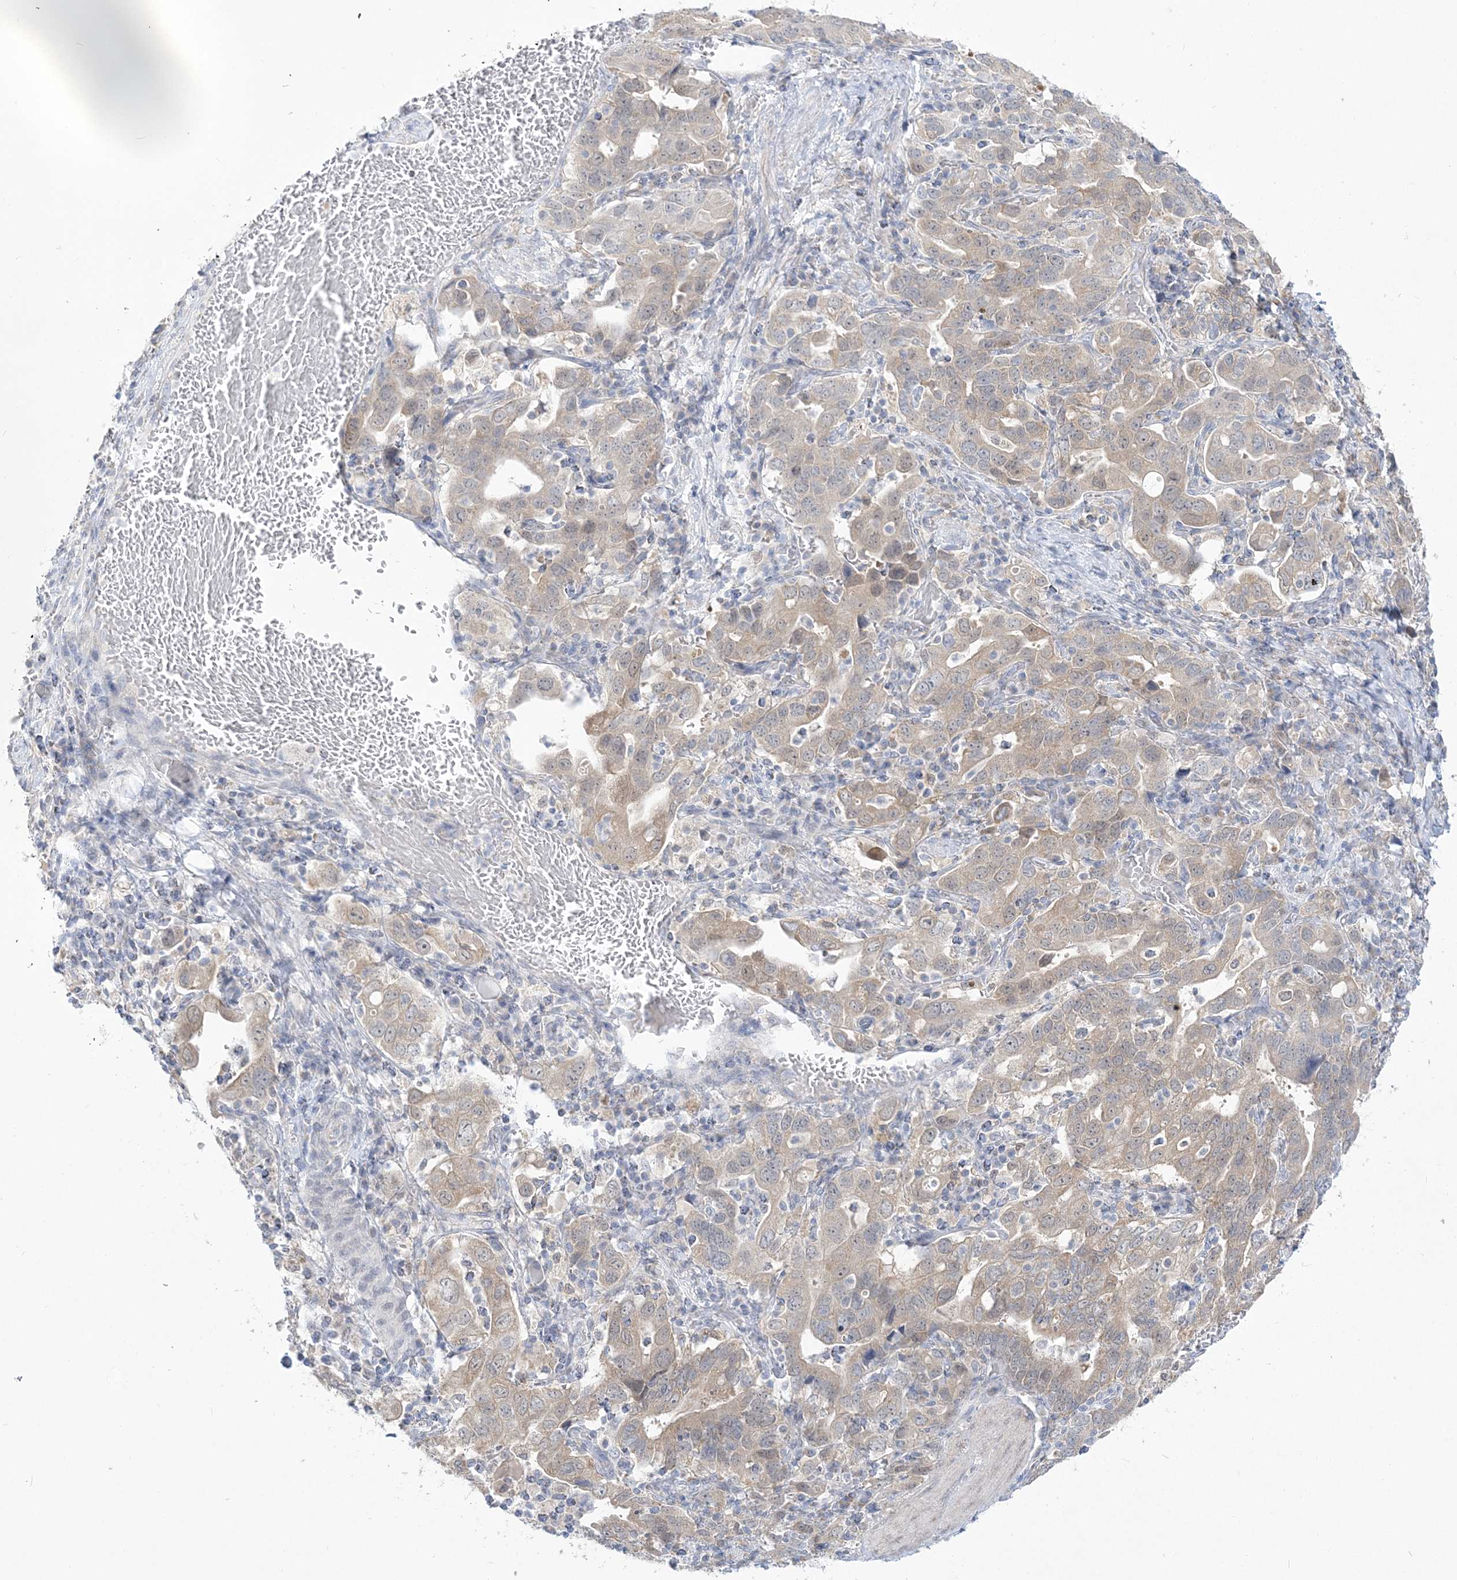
{"staining": {"intensity": "weak", "quantity": "<25%", "location": "cytoplasmic/membranous"}, "tissue": "stomach cancer", "cell_type": "Tumor cells", "image_type": "cancer", "snomed": [{"axis": "morphology", "description": "Adenocarcinoma, NOS"}, {"axis": "topography", "description": "Stomach, upper"}], "caption": "High power microscopy image of an immunohistochemistry (IHC) micrograph of stomach cancer, revealing no significant positivity in tumor cells.", "gene": "PCBD1", "patient": {"sex": "male", "age": 62}}